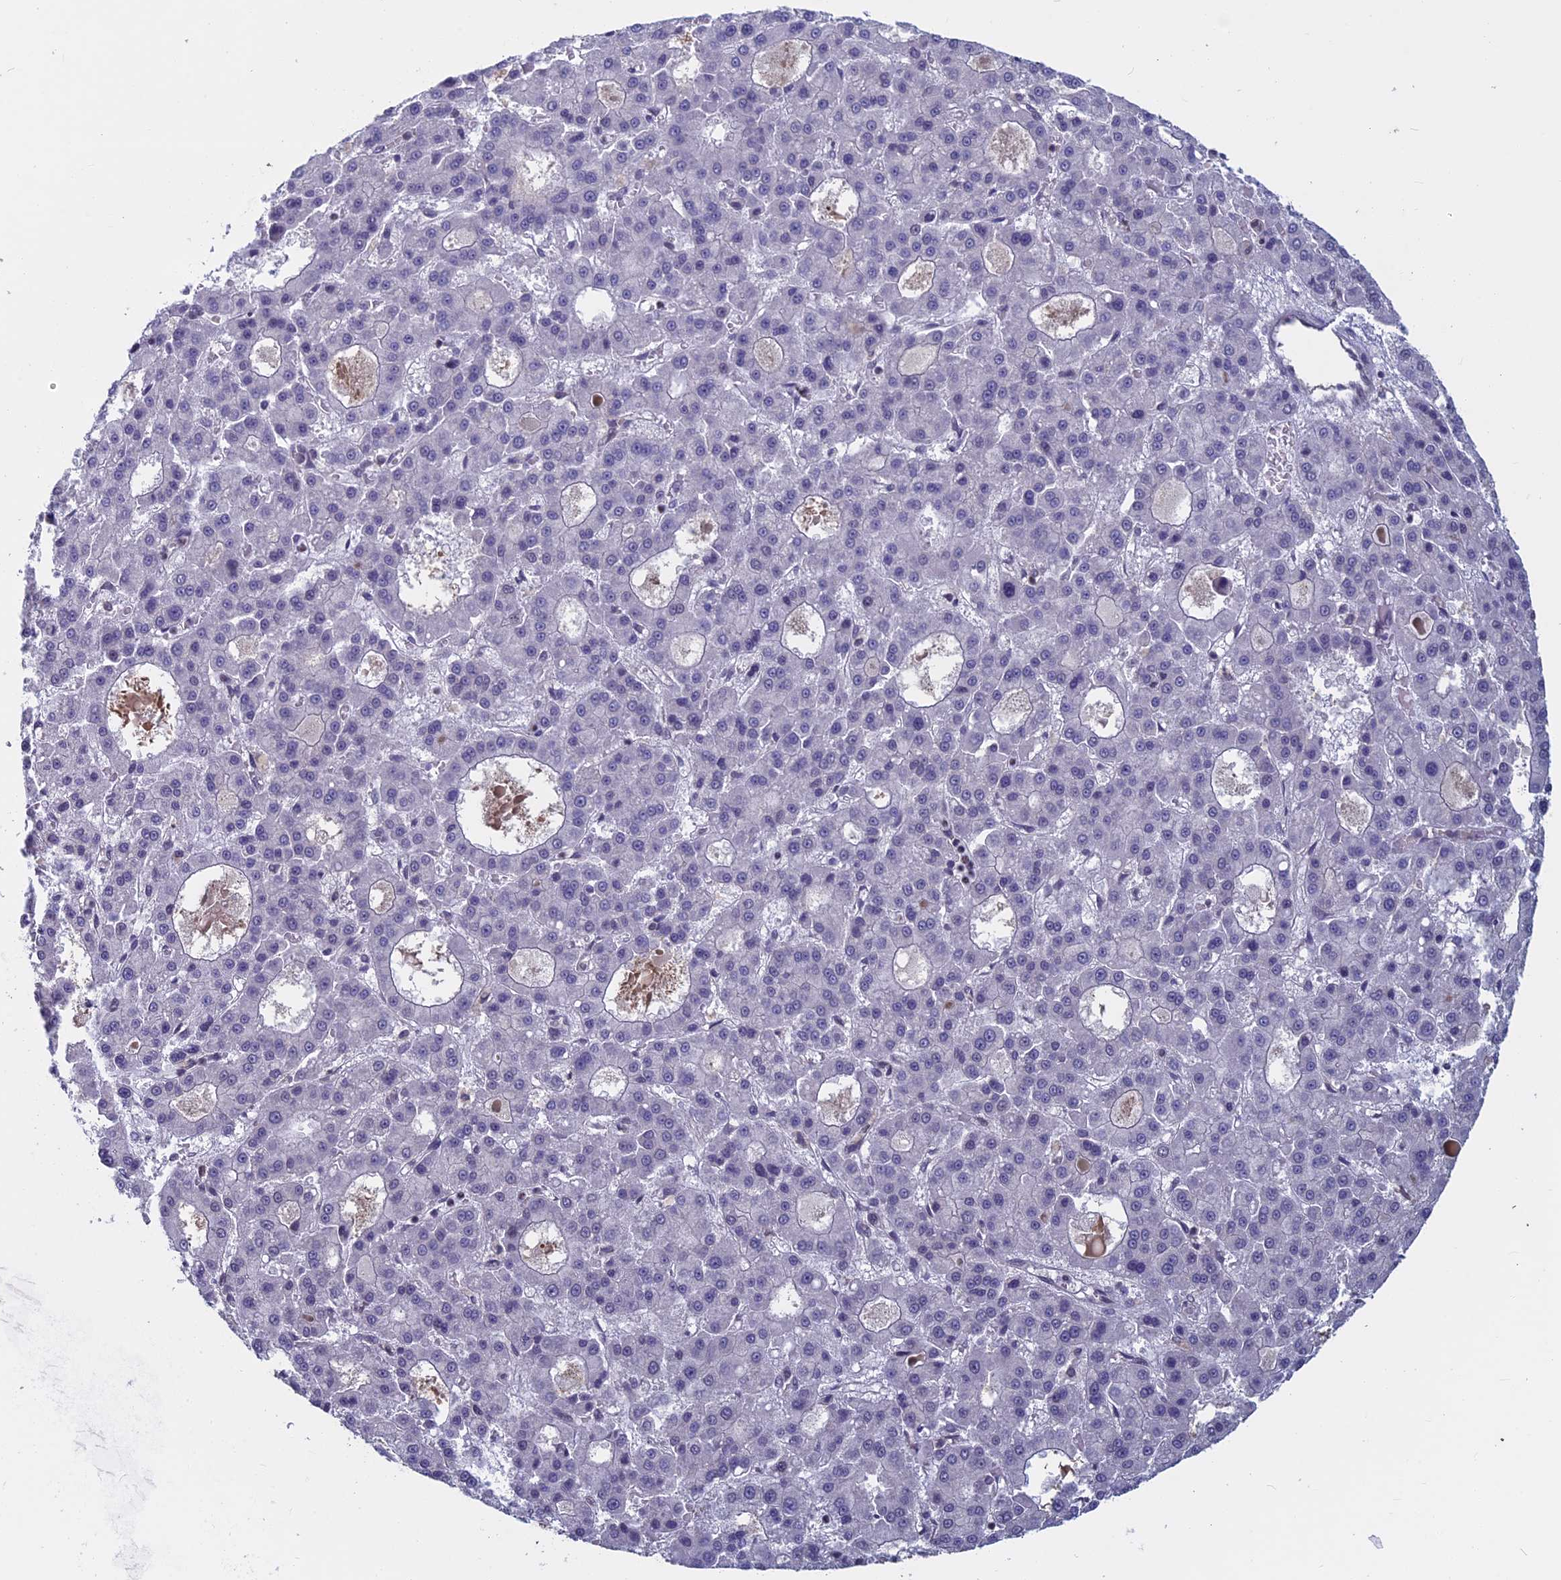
{"staining": {"intensity": "negative", "quantity": "none", "location": "none"}, "tissue": "liver cancer", "cell_type": "Tumor cells", "image_type": "cancer", "snomed": [{"axis": "morphology", "description": "Carcinoma, Hepatocellular, NOS"}, {"axis": "topography", "description": "Liver"}], "caption": "Immunohistochemical staining of liver cancer exhibits no significant positivity in tumor cells.", "gene": "SPIRE1", "patient": {"sex": "male", "age": 70}}